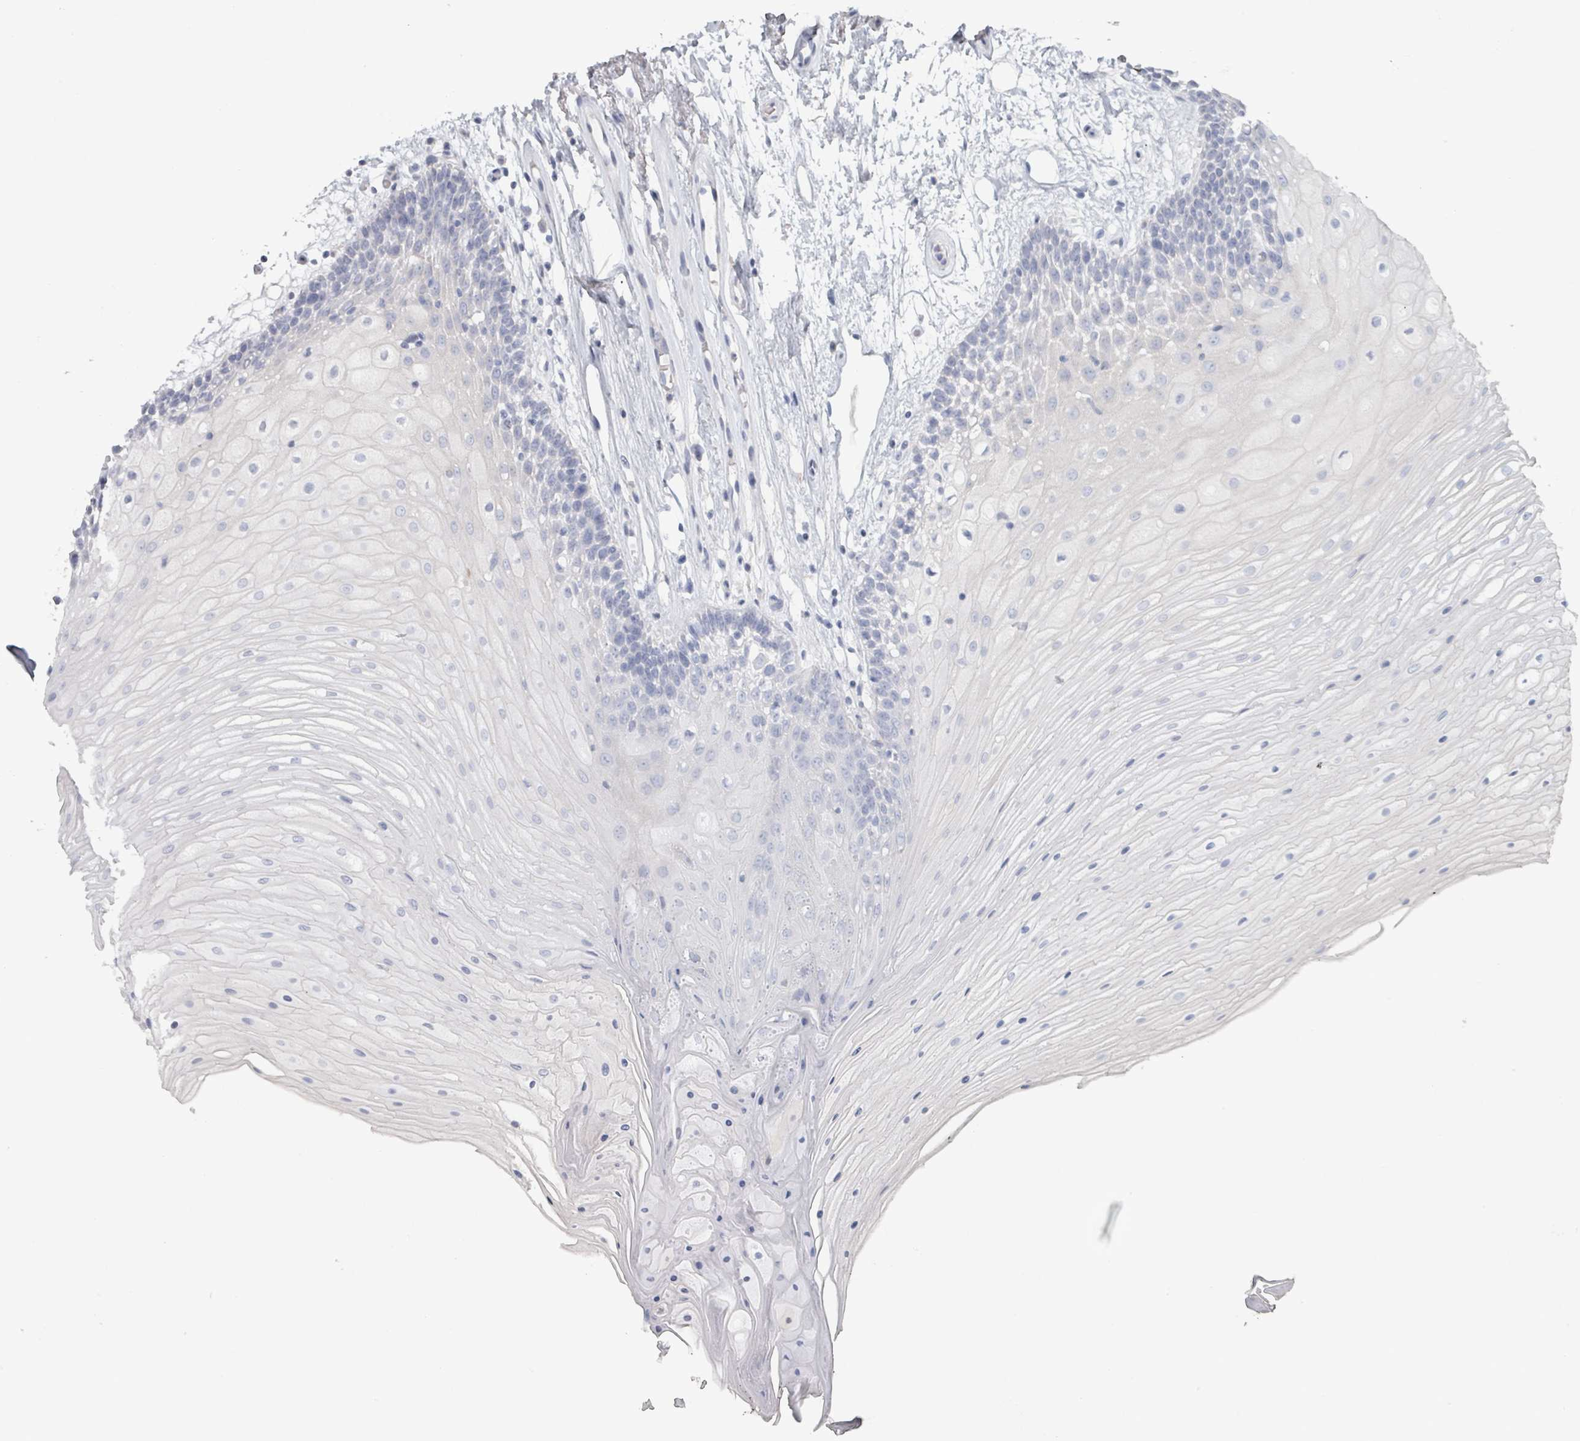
{"staining": {"intensity": "negative", "quantity": "none", "location": "none"}, "tissue": "oral mucosa", "cell_type": "Squamous epithelial cells", "image_type": "normal", "snomed": [{"axis": "morphology", "description": "Normal tissue, NOS"}, {"axis": "topography", "description": "Oral tissue"}], "caption": "Immunohistochemistry (IHC) micrograph of unremarkable oral mucosa: human oral mucosa stained with DAB (3,3'-diaminobenzidine) displays no significant protein expression in squamous epithelial cells. (DAB IHC, high magnification).", "gene": "HEATR5A", "patient": {"sex": "female", "age": 80}}